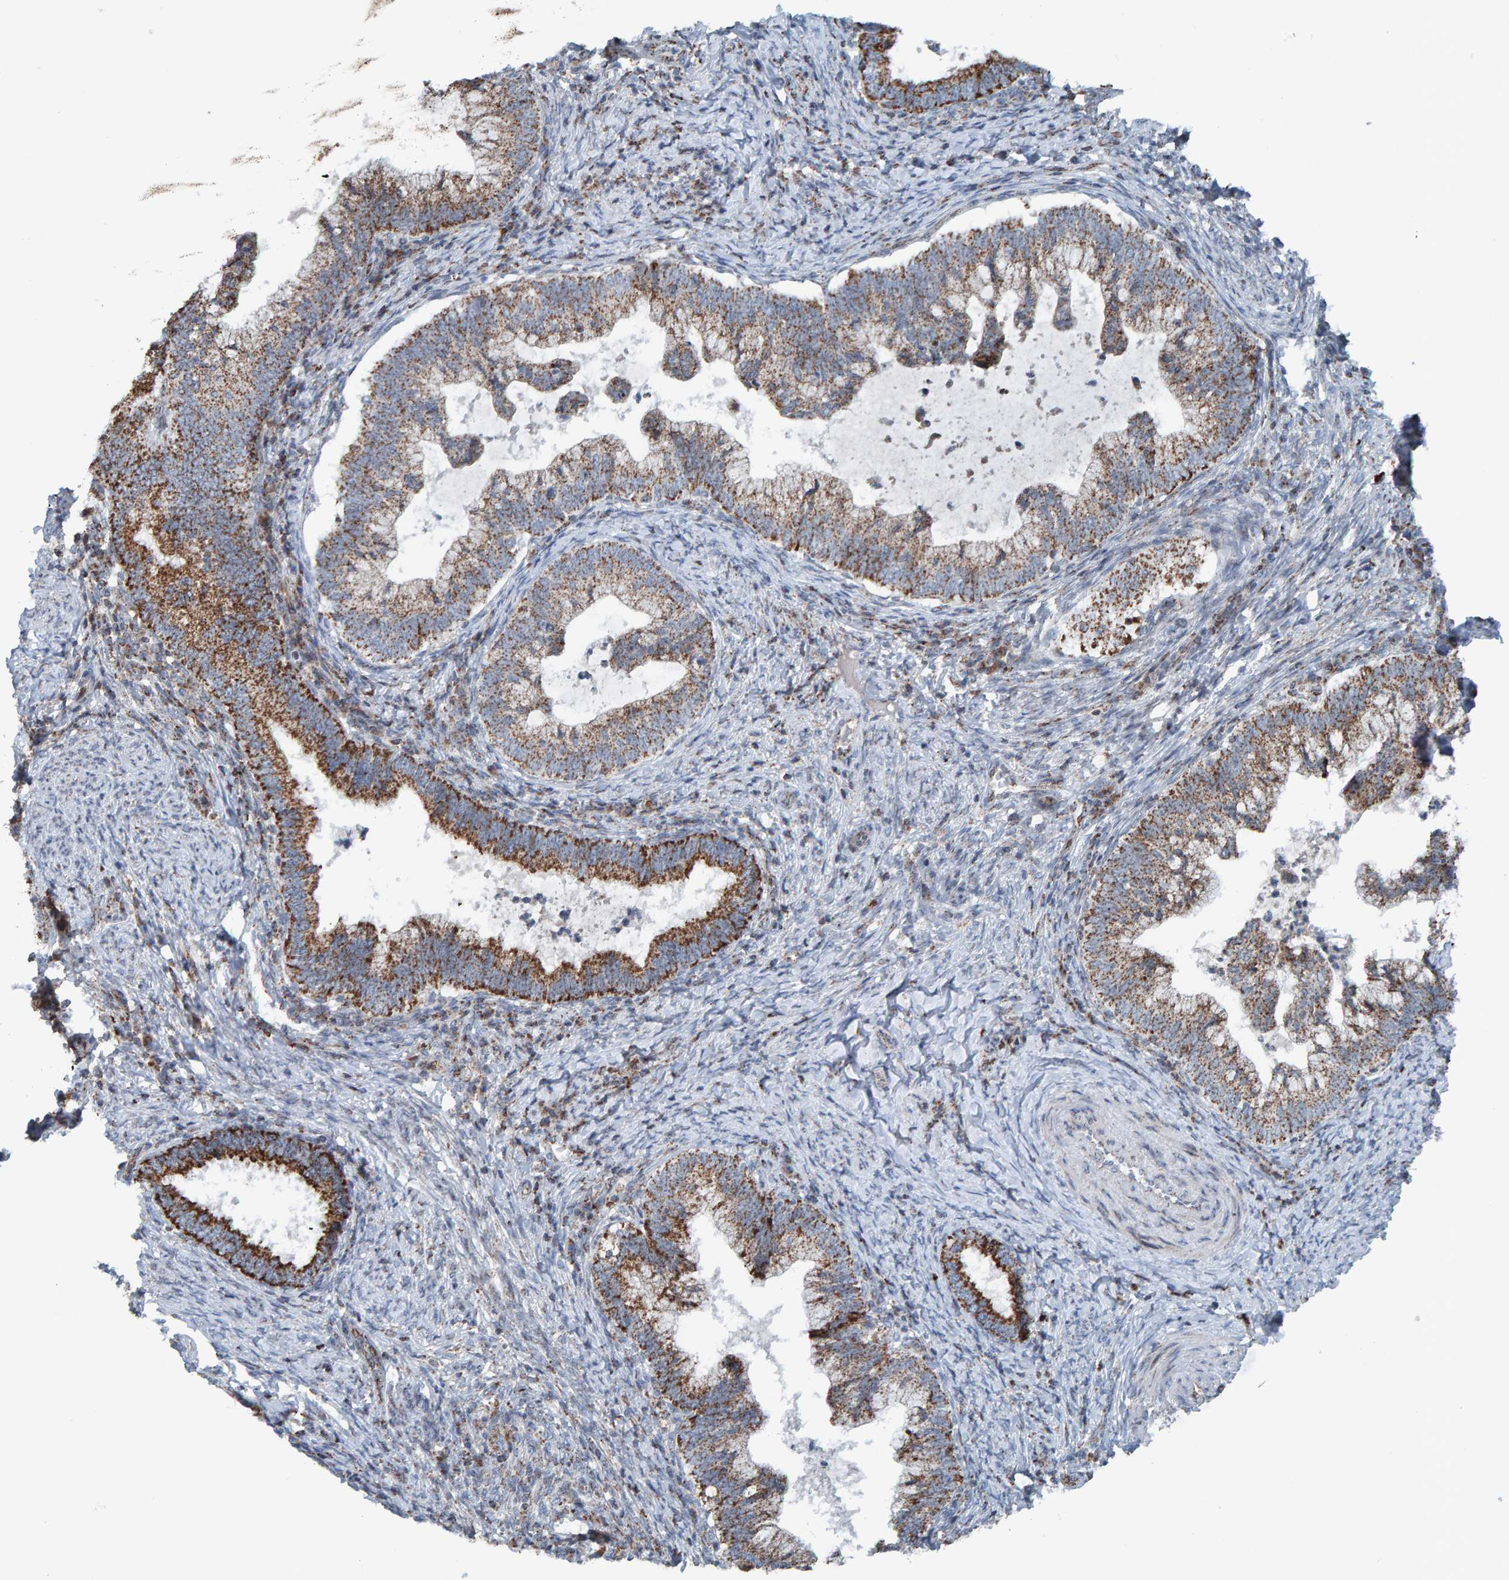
{"staining": {"intensity": "strong", "quantity": "25%-75%", "location": "cytoplasmic/membranous"}, "tissue": "cervical cancer", "cell_type": "Tumor cells", "image_type": "cancer", "snomed": [{"axis": "morphology", "description": "Adenocarcinoma, NOS"}, {"axis": "topography", "description": "Cervix"}], "caption": "Immunohistochemistry staining of adenocarcinoma (cervical), which reveals high levels of strong cytoplasmic/membranous positivity in about 25%-75% of tumor cells indicating strong cytoplasmic/membranous protein staining. The staining was performed using DAB (3,3'-diaminobenzidine) (brown) for protein detection and nuclei were counterstained in hematoxylin (blue).", "gene": "ZNF48", "patient": {"sex": "female", "age": 36}}